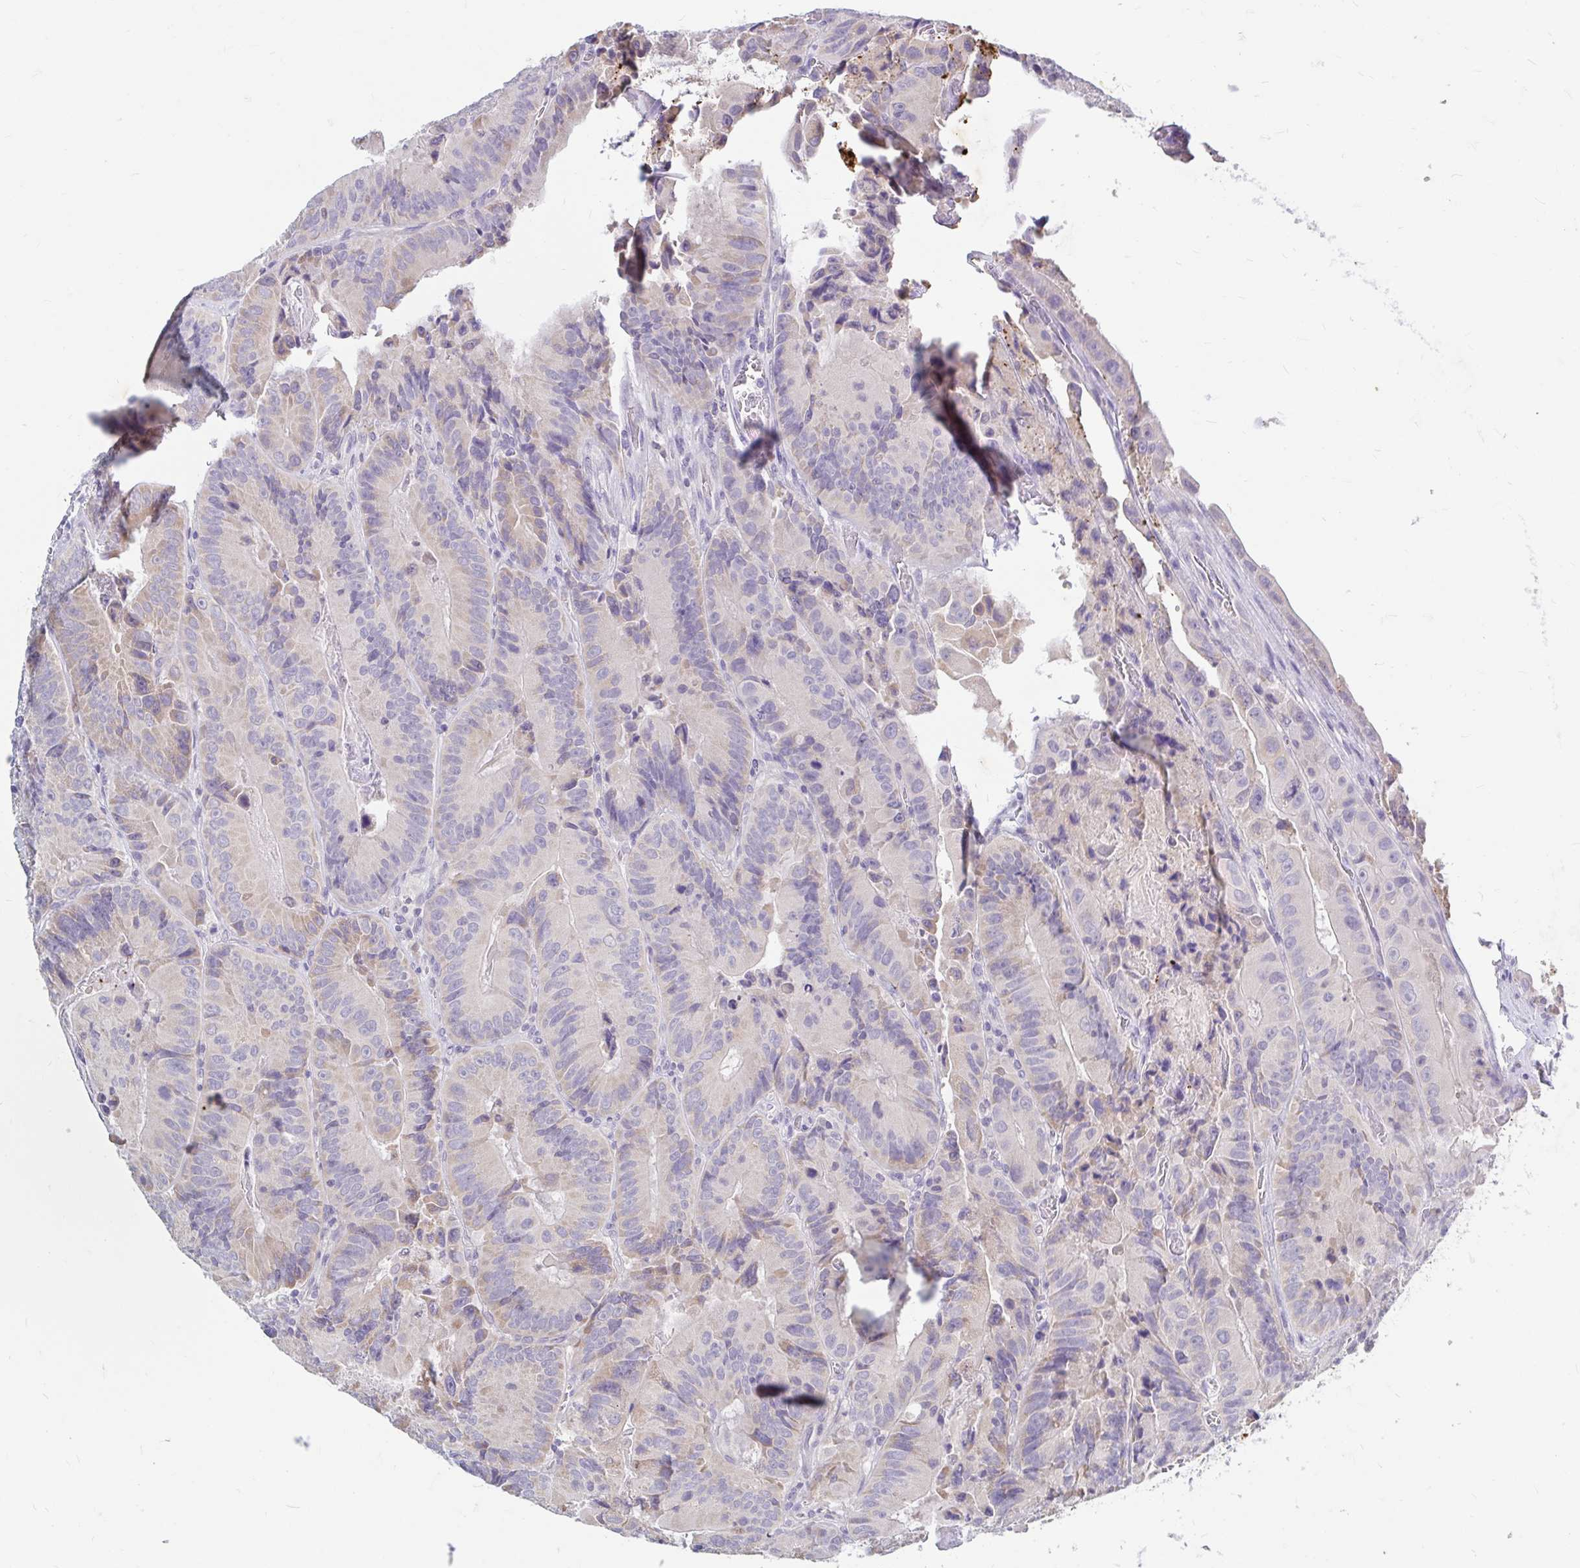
{"staining": {"intensity": "negative", "quantity": "none", "location": "none"}, "tissue": "colorectal cancer", "cell_type": "Tumor cells", "image_type": "cancer", "snomed": [{"axis": "morphology", "description": "Adenocarcinoma, NOS"}, {"axis": "topography", "description": "Colon"}], "caption": "IHC photomicrograph of human colorectal adenocarcinoma stained for a protein (brown), which exhibits no staining in tumor cells.", "gene": "ADH1A", "patient": {"sex": "female", "age": 86}}